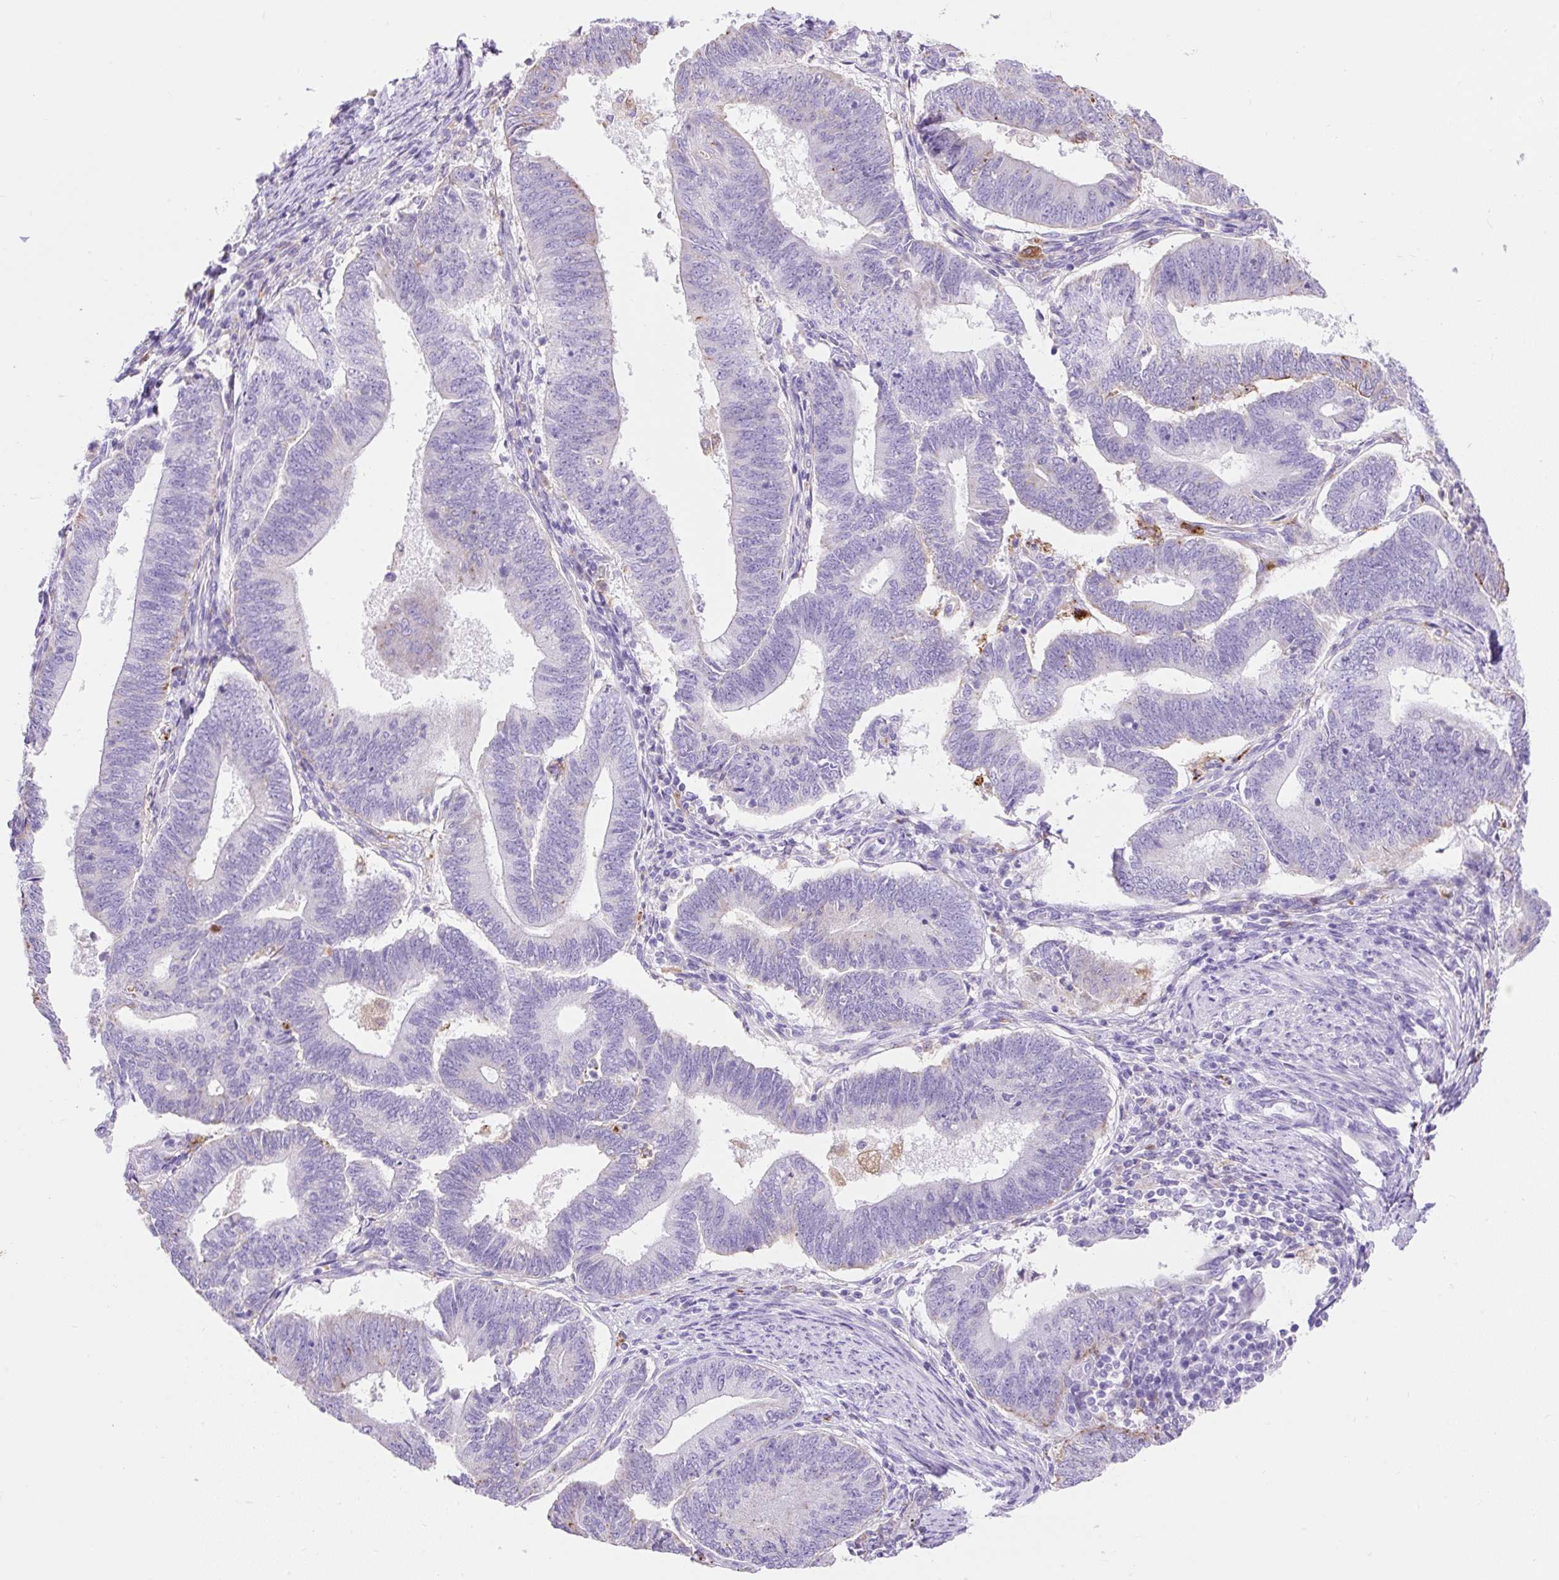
{"staining": {"intensity": "negative", "quantity": "none", "location": "none"}, "tissue": "endometrial cancer", "cell_type": "Tumor cells", "image_type": "cancer", "snomed": [{"axis": "morphology", "description": "Adenocarcinoma, NOS"}, {"axis": "topography", "description": "Endometrium"}], "caption": "The image exhibits no staining of tumor cells in endometrial cancer (adenocarcinoma).", "gene": "HEXB", "patient": {"sex": "female", "age": 70}}